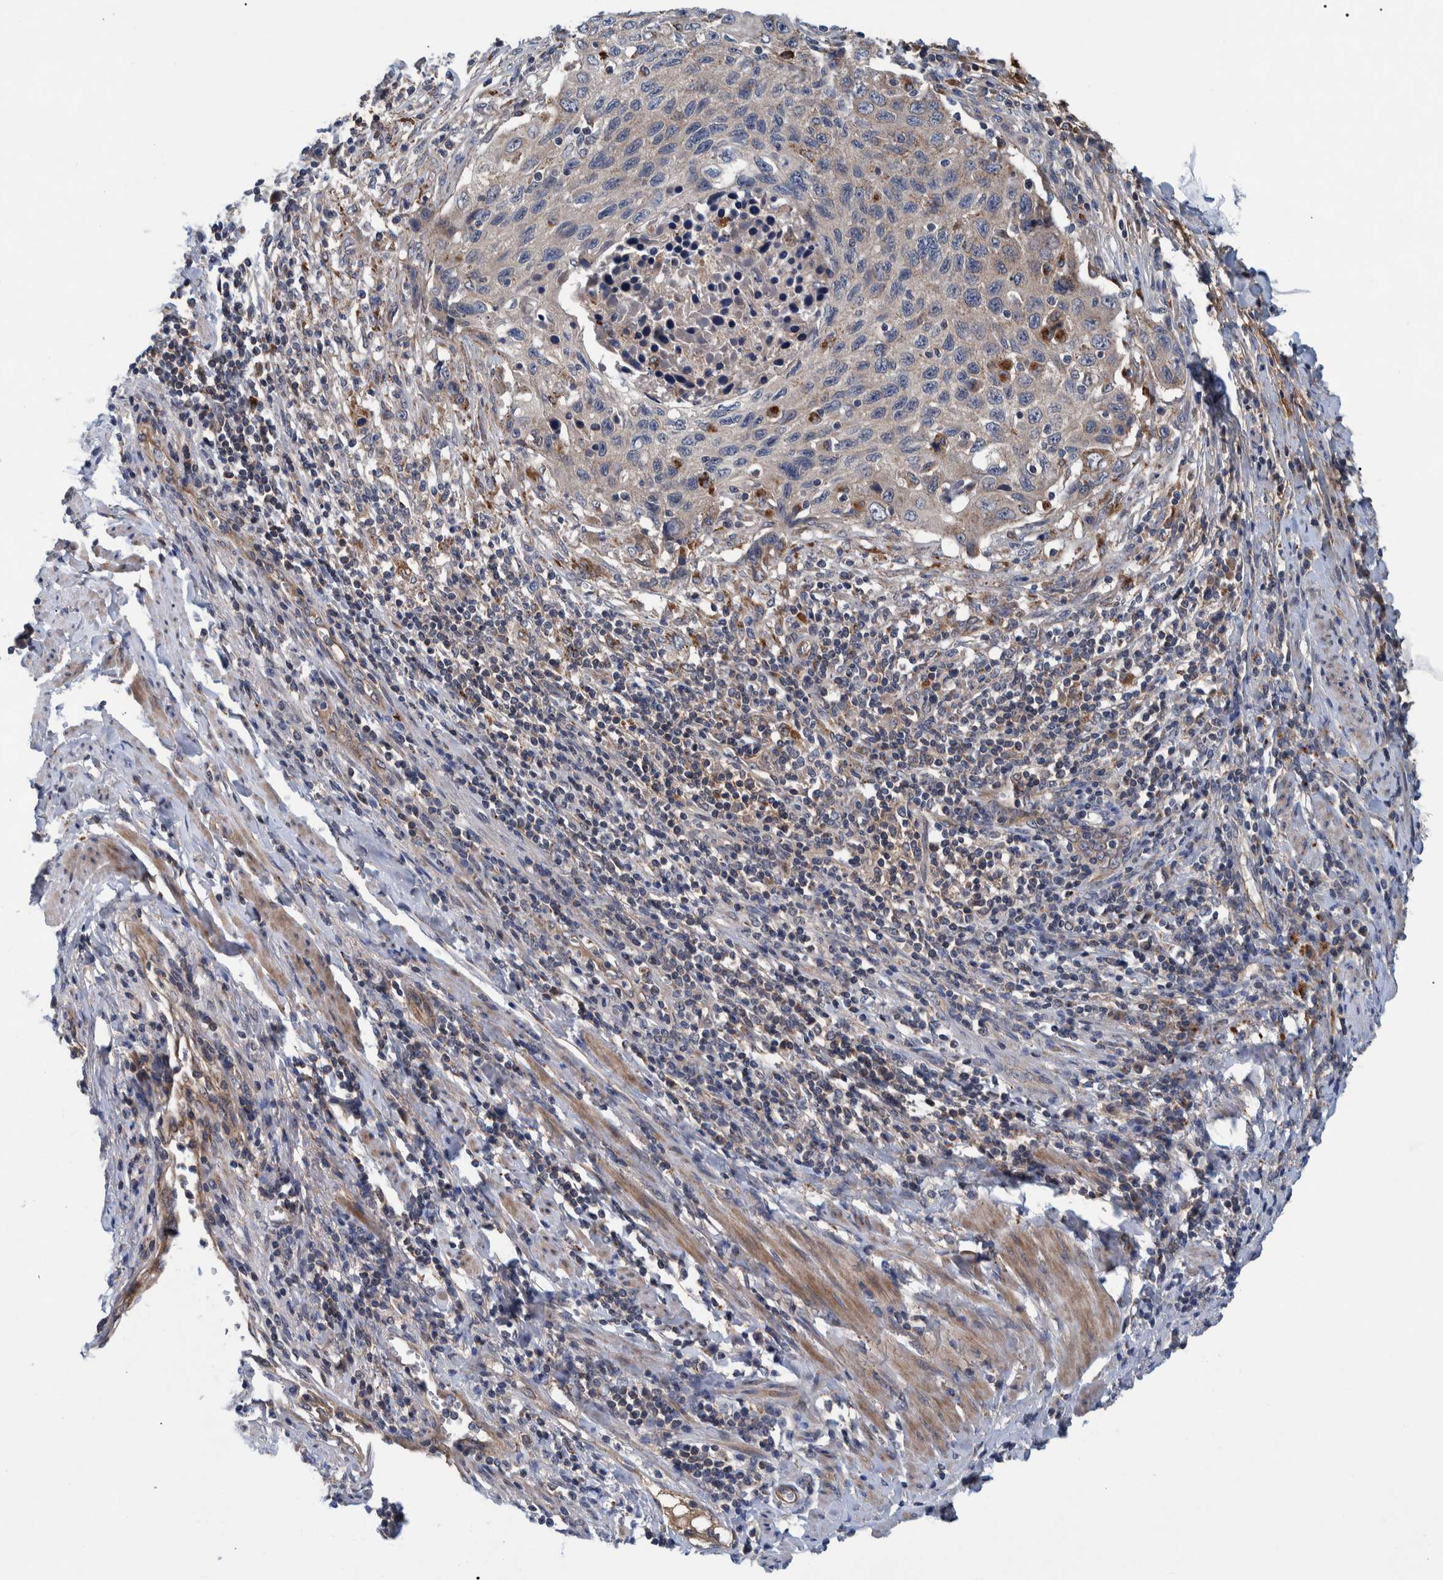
{"staining": {"intensity": "weak", "quantity": "25%-75%", "location": "cytoplasmic/membranous"}, "tissue": "cervical cancer", "cell_type": "Tumor cells", "image_type": "cancer", "snomed": [{"axis": "morphology", "description": "Squamous cell carcinoma, NOS"}, {"axis": "topography", "description": "Cervix"}], "caption": "The micrograph exhibits a brown stain indicating the presence of a protein in the cytoplasmic/membranous of tumor cells in cervical squamous cell carcinoma. The staining was performed using DAB (3,3'-diaminobenzidine), with brown indicating positive protein expression. Nuclei are stained blue with hematoxylin.", "gene": "ITIH3", "patient": {"sex": "female", "age": 53}}